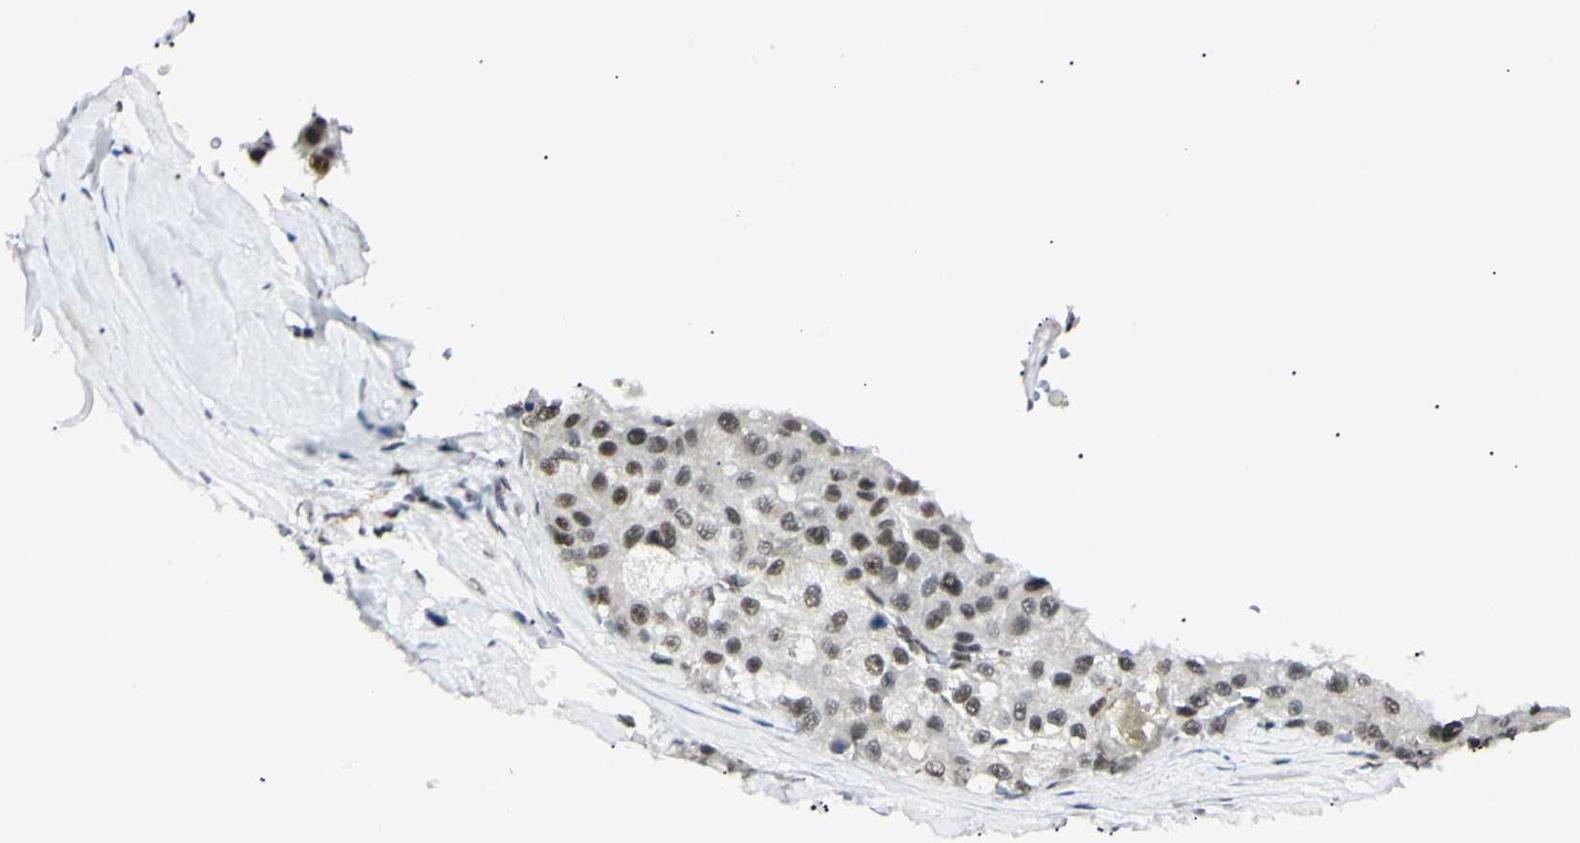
{"staining": {"intensity": "moderate", "quantity": "25%-75%", "location": "nuclear"}, "tissue": "liver cancer", "cell_type": "Tumor cells", "image_type": "cancer", "snomed": [{"axis": "morphology", "description": "Carcinoma, Hepatocellular, NOS"}, {"axis": "topography", "description": "Liver"}], "caption": "Moderate nuclear expression for a protein is seen in approximately 25%-75% of tumor cells of liver hepatocellular carcinoma using immunohistochemistry.", "gene": "ZNF134", "patient": {"sex": "male", "age": 80}}